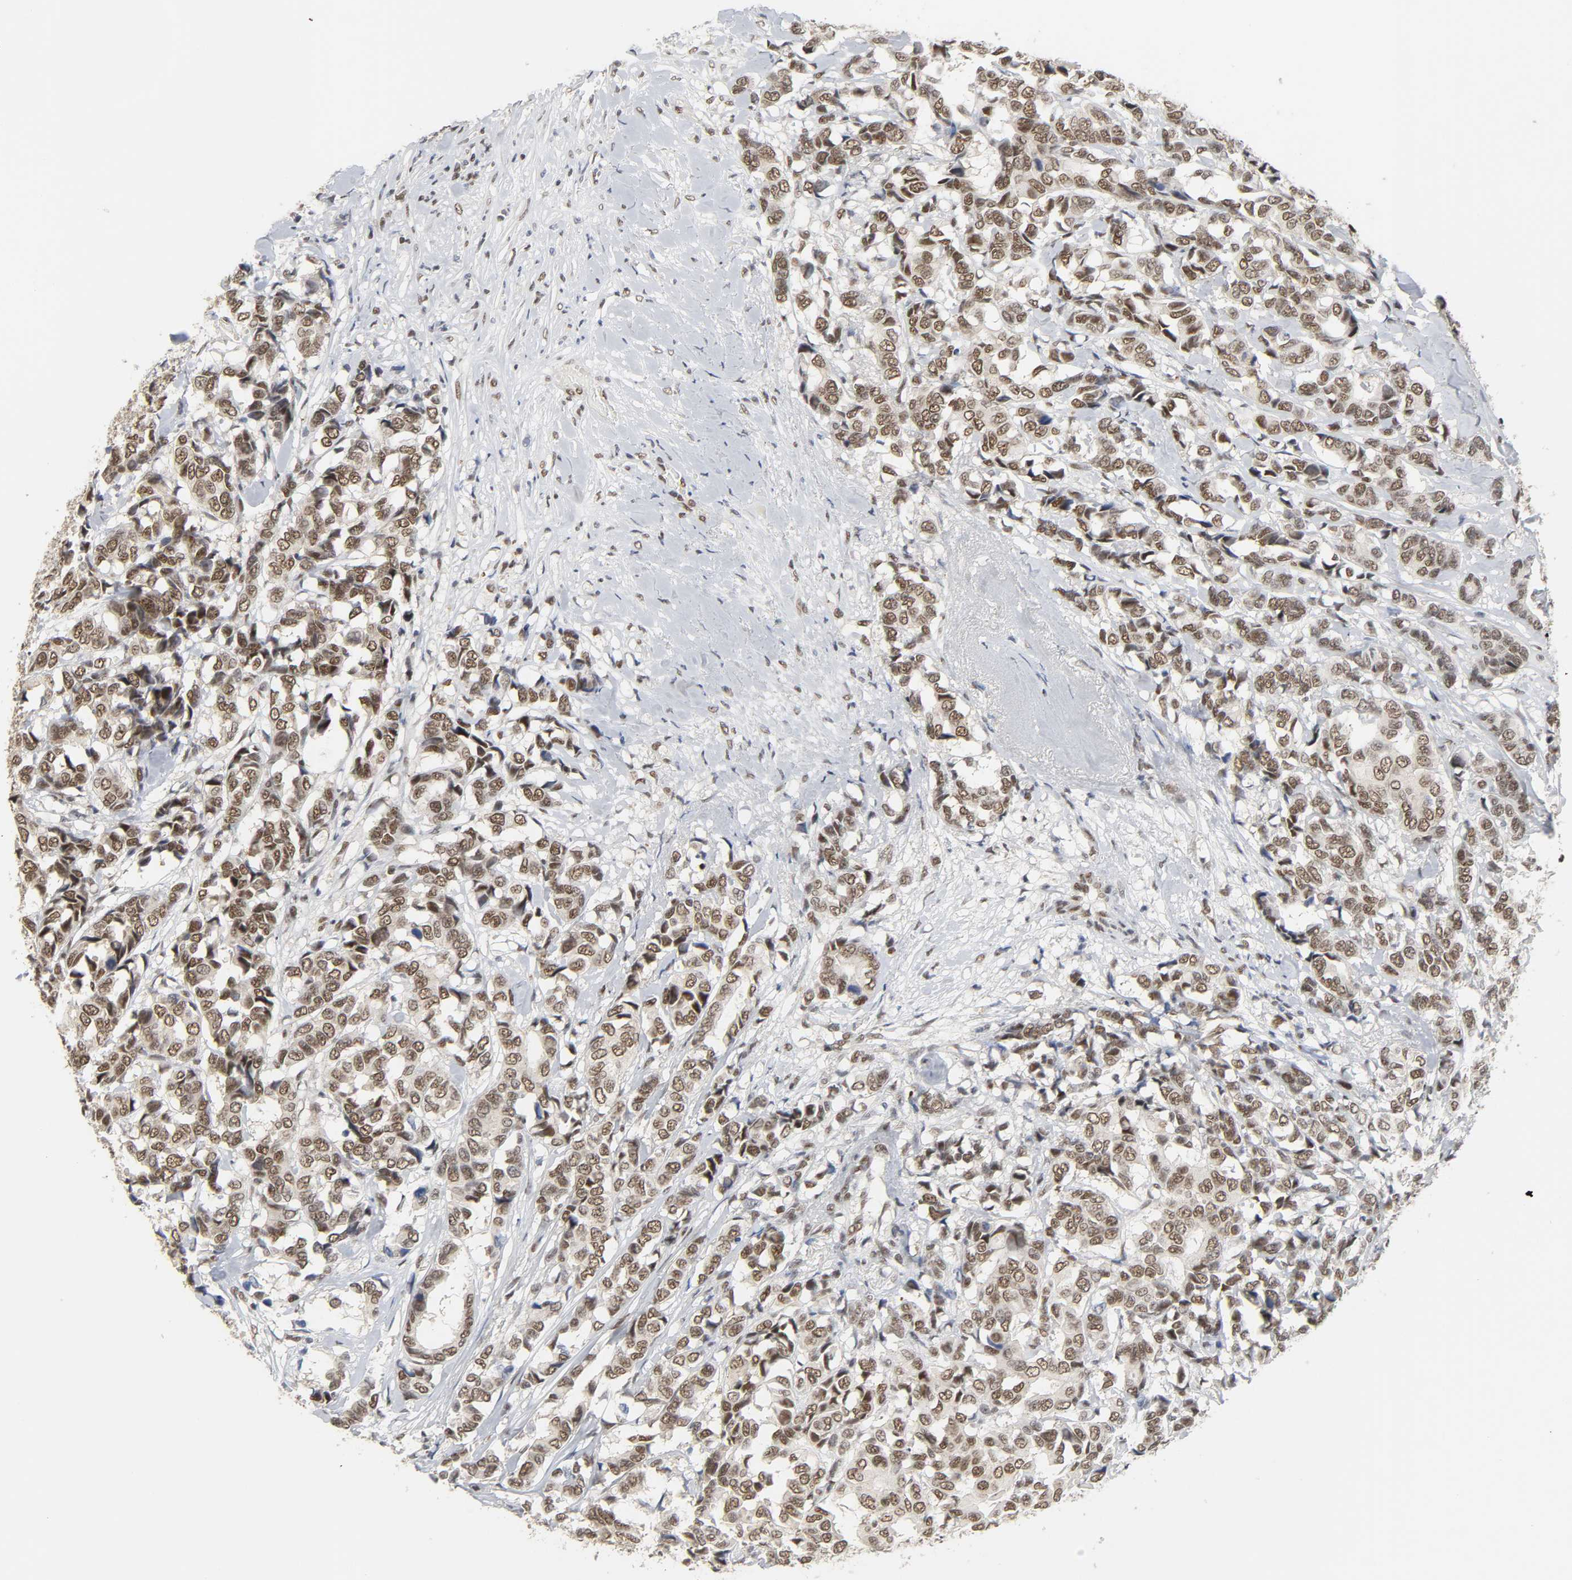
{"staining": {"intensity": "strong", "quantity": ">75%", "location": "nuclear"}, "tissue": "breast cancer", "cell_type": "Tumor cells", "image_type": "cancer", "snomed": [{"axis": "morphology", "description": "Duct carcinoma"}, {"axis": "topography", "description": "Breast"}], "caption": "Human breast cancer stained for a protein (brown) displays strong nuclear positive expression in about >75% of tumor cells.", "gene": "NCOA6", "patient": {"sex": "female", "age": 87}}